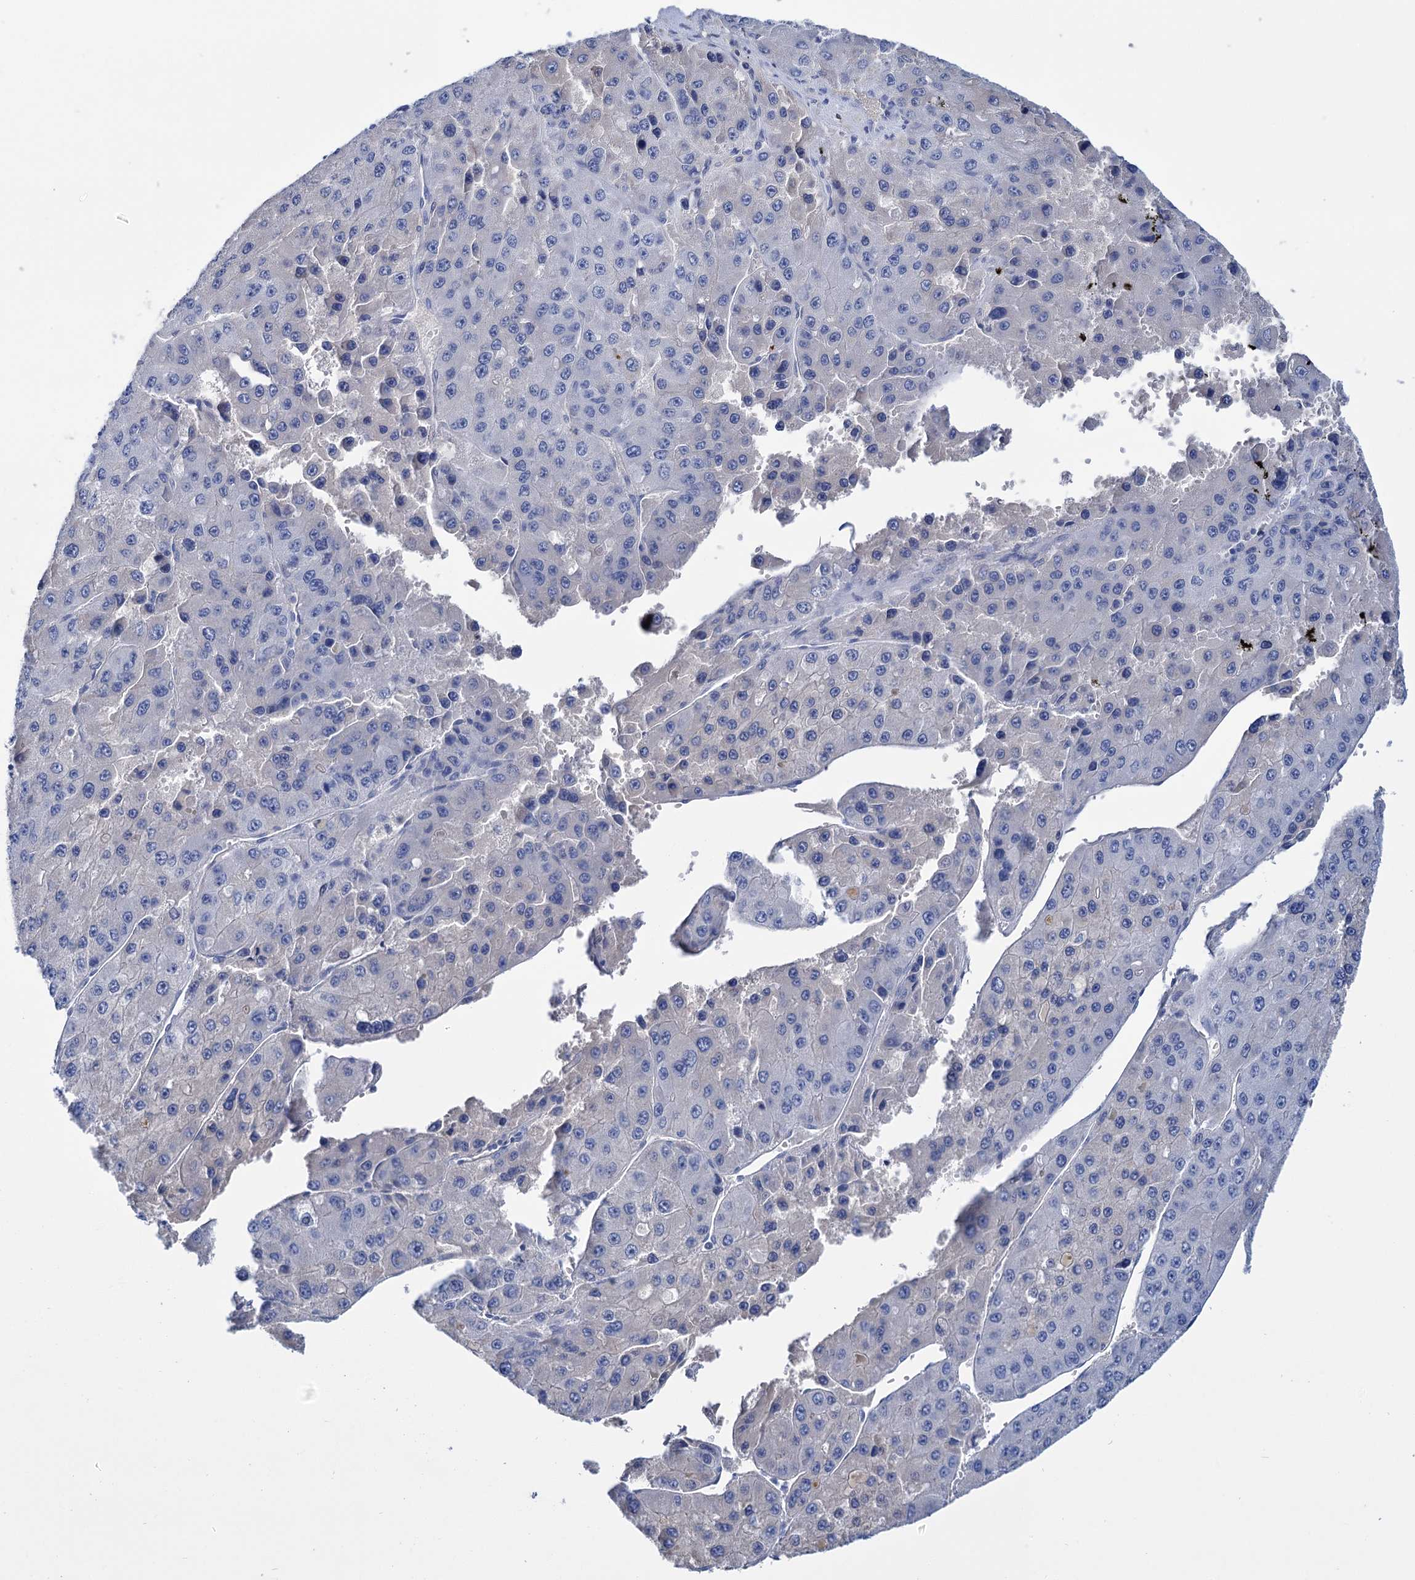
{"staining": {"intensity": "negative", "quantity": "none", "location": "none"}, "tissue": "liver cancer", "cell_type": "Tumor cells", "image_type": "cancer", "snomed": [{"axis": "morphology", "description": "Carcinoma, Hepatocellular, NOS"}, {"axis": "topography", "description": "Liver"}], "caption": "DAB (3,3'-diaminobenzidine) immunohistochemical staining of human liver cancer exhibits no significant expression in tumor cells. (DAB (3,3'-diaminobenzidine) immunohistochemistry (IHC) visualized using brightfield microscopy, high magnification).", "gene": "FBXW12", "patient": {"sex": "female", "age": 73}}